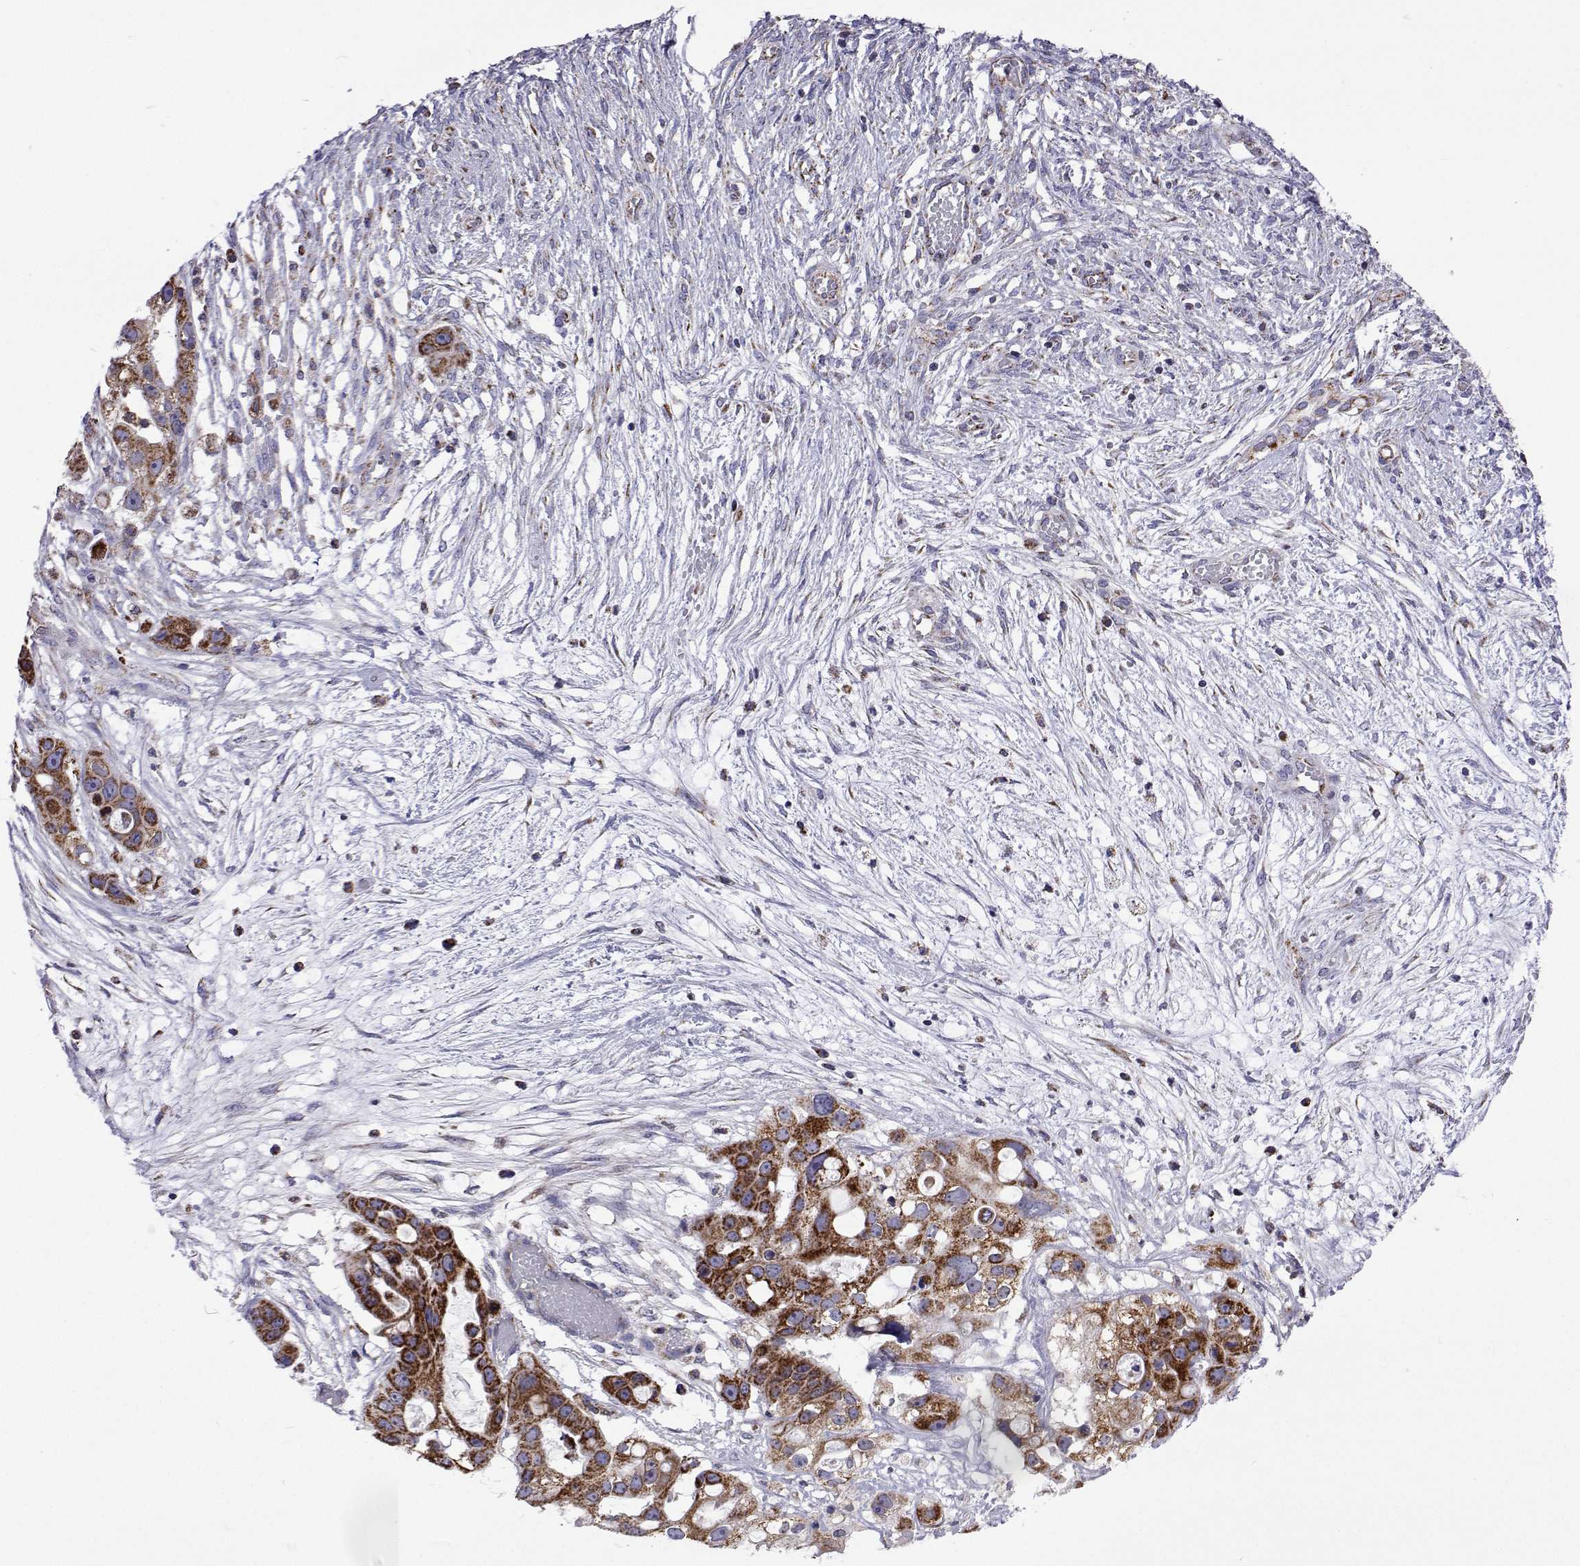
{"staining": {"intensity": "moderate", "quantity": ">75%", "location": "cytoplasmic/membranous"}, "tissue": "ovarian cancer", "cell_type": "Tumor cells", "image_type": "cancer", "snomed": [{"axis": "morphology", "description": "Cystadenocarcinoma, serous, NOS"}, {"axis": "topography", "description": "Ovary"}], "caption": "This micrograph exhibits immunohistochemistry (IHC) staining of human serous cystadenocarcinoma (ovarian), with medium moderate cytoplasmic/membranous staining in about >75% of tumor cells.", "gene": "MCCC2", "patient": {"sex": "female", "age": 56}}